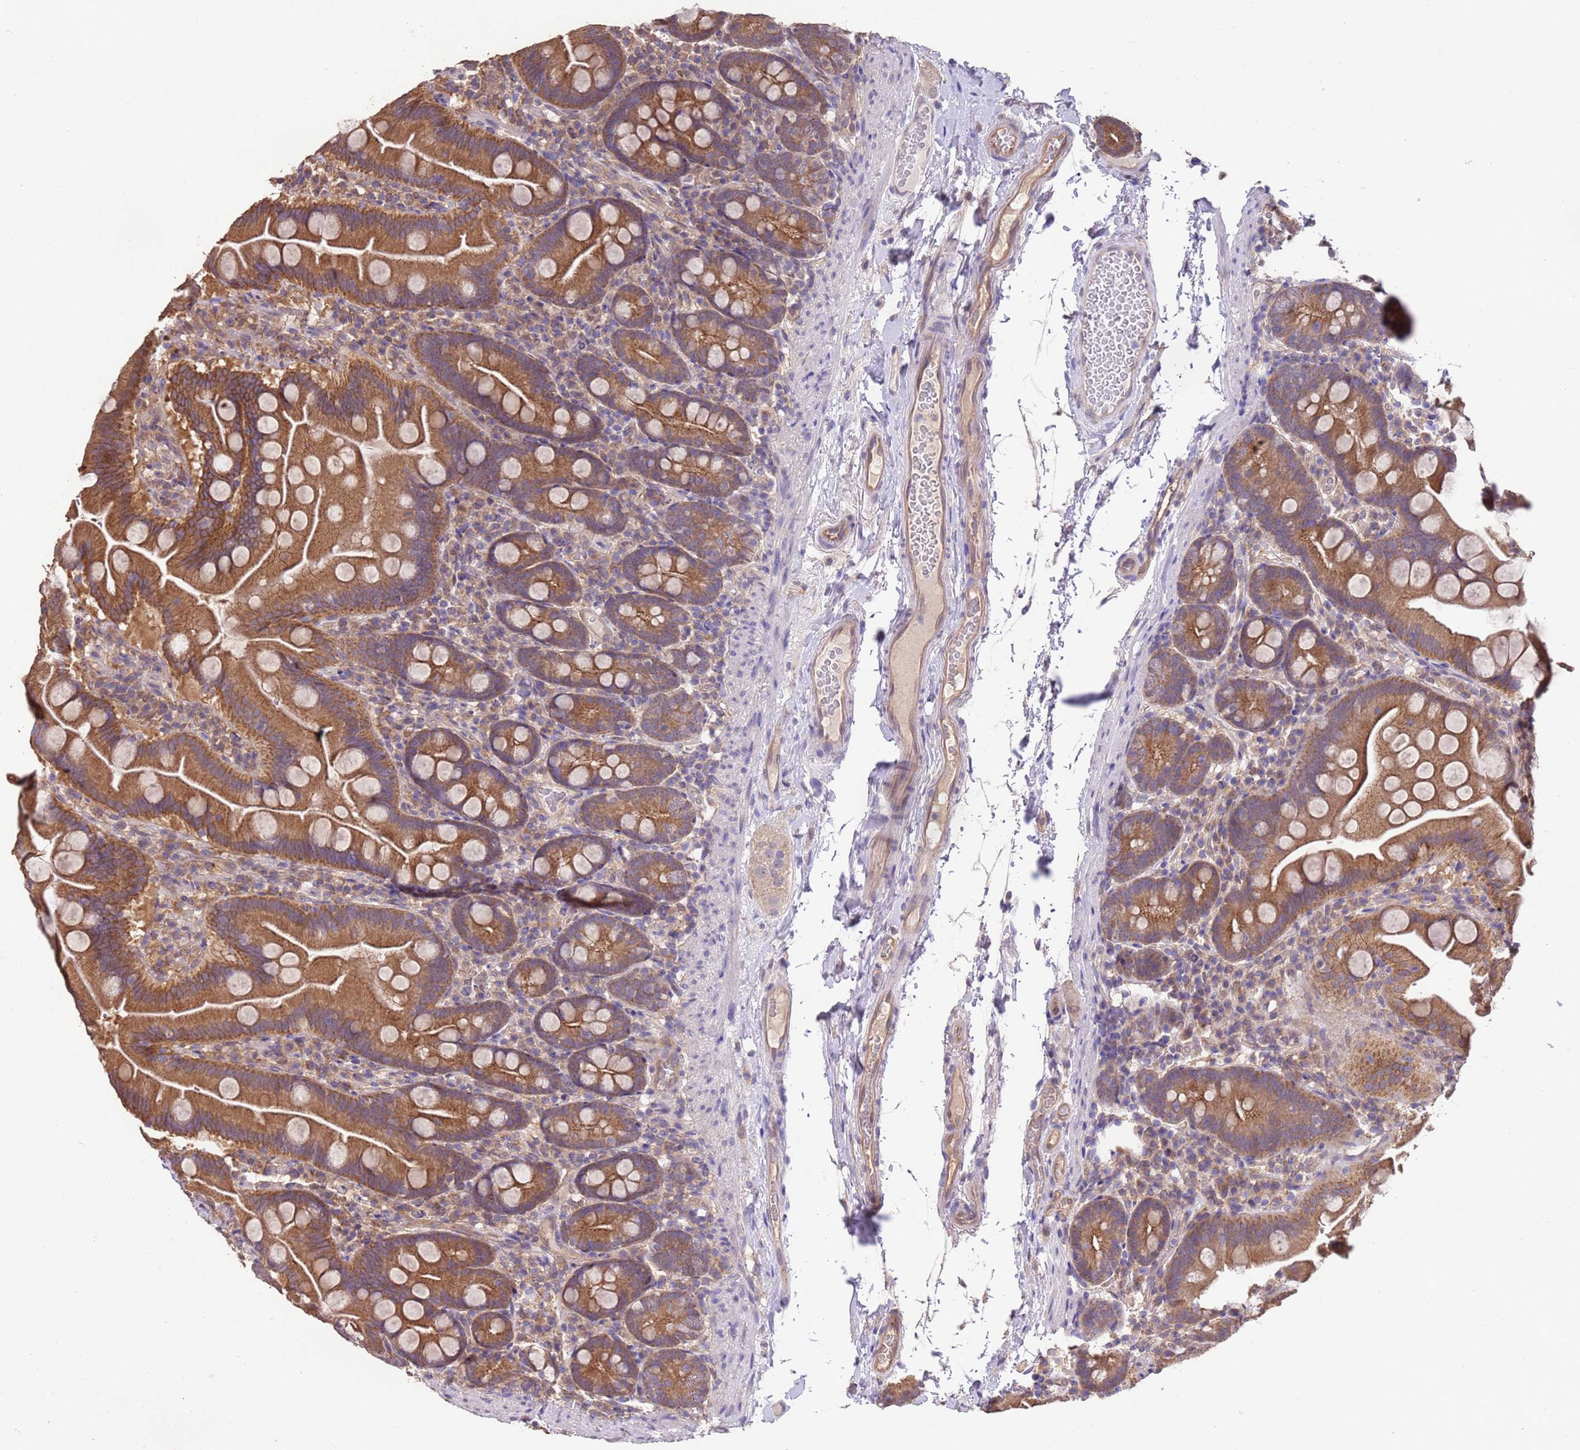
{"staining": {"intensity": "moderate", "quantity": ">75%", "location": "cytoplasmic/membranous"}, "tissue": "small intestine", "cell_type": "Glandular cells", "image_type": "normal", "snomed": [{"axis": "morphology", "description": "Normal tissue, NOS"}, {"axis": "topography", "description": "Small intestine"}], "caption": "A brown stain shows moderate cytoplasmic/membranous positivity of a protein in glandular cells of unremarkable human small intestine. (DAB IHC with brightfield microscopy, high magnification).", "gene": "NPHP1", "patient": {"sex": "female", "age": 68}}